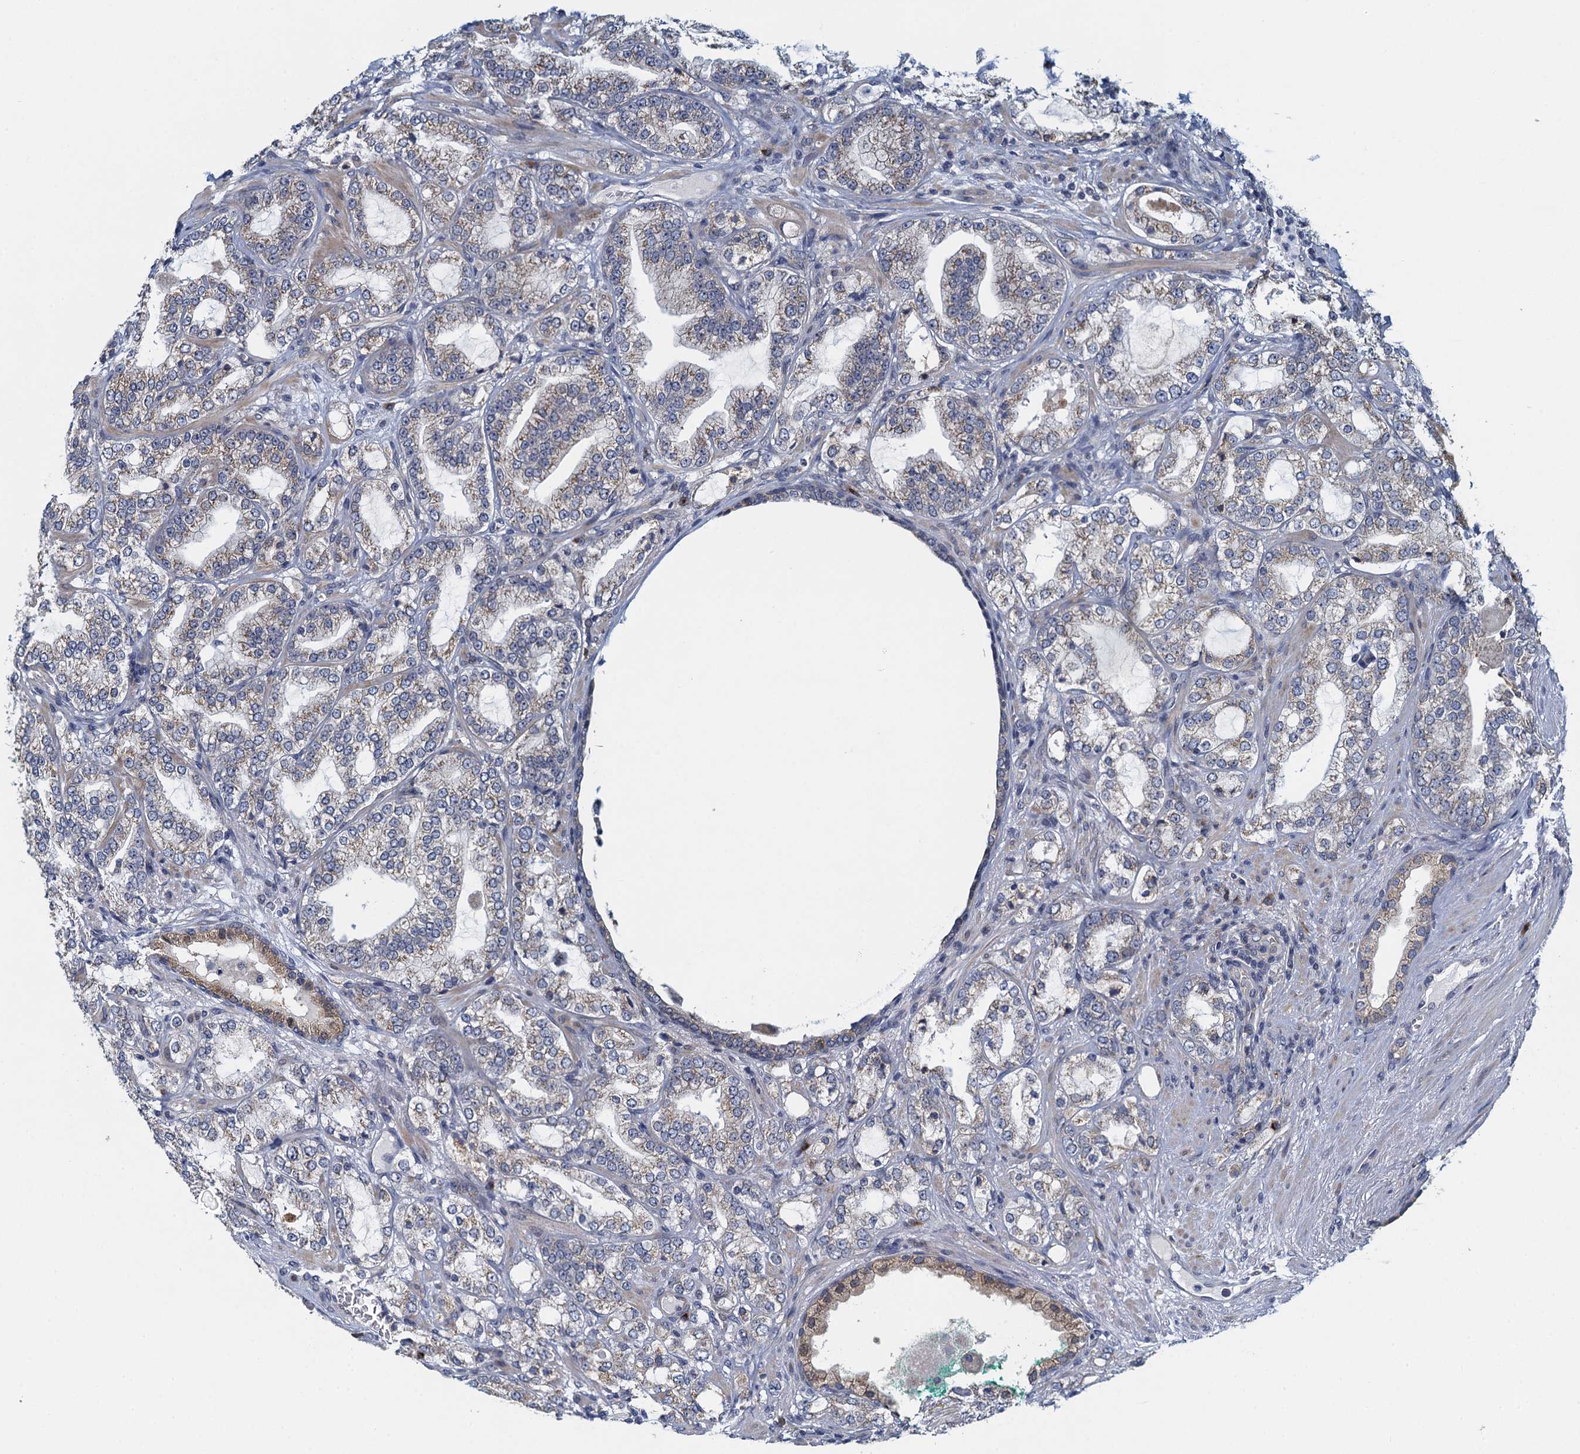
{"staining": {"intensity": "weak", "quantity": "25%-75%", "location": "cytoplasmic/membranous"}, "tissue": "prostate cancer", "cell_type": "Tumor cells", "image_type": "cancer", "snomed": [{"axis": "morphology", "description": "Adenocarcinoma, High grade"}, {"axis": "topography", "description": "Prostate"}], "caption": "Brown immunohistochemical staining in high-grade adenocarcinoma (prostate) demonstrates weak cytoplasmic/membranous staining in about 25%-75% of tumor cells. (IHC, brightfield microscopy, high magnification).", "gene": "ALG2", "patient": {"sex": "male", "age": 64}}